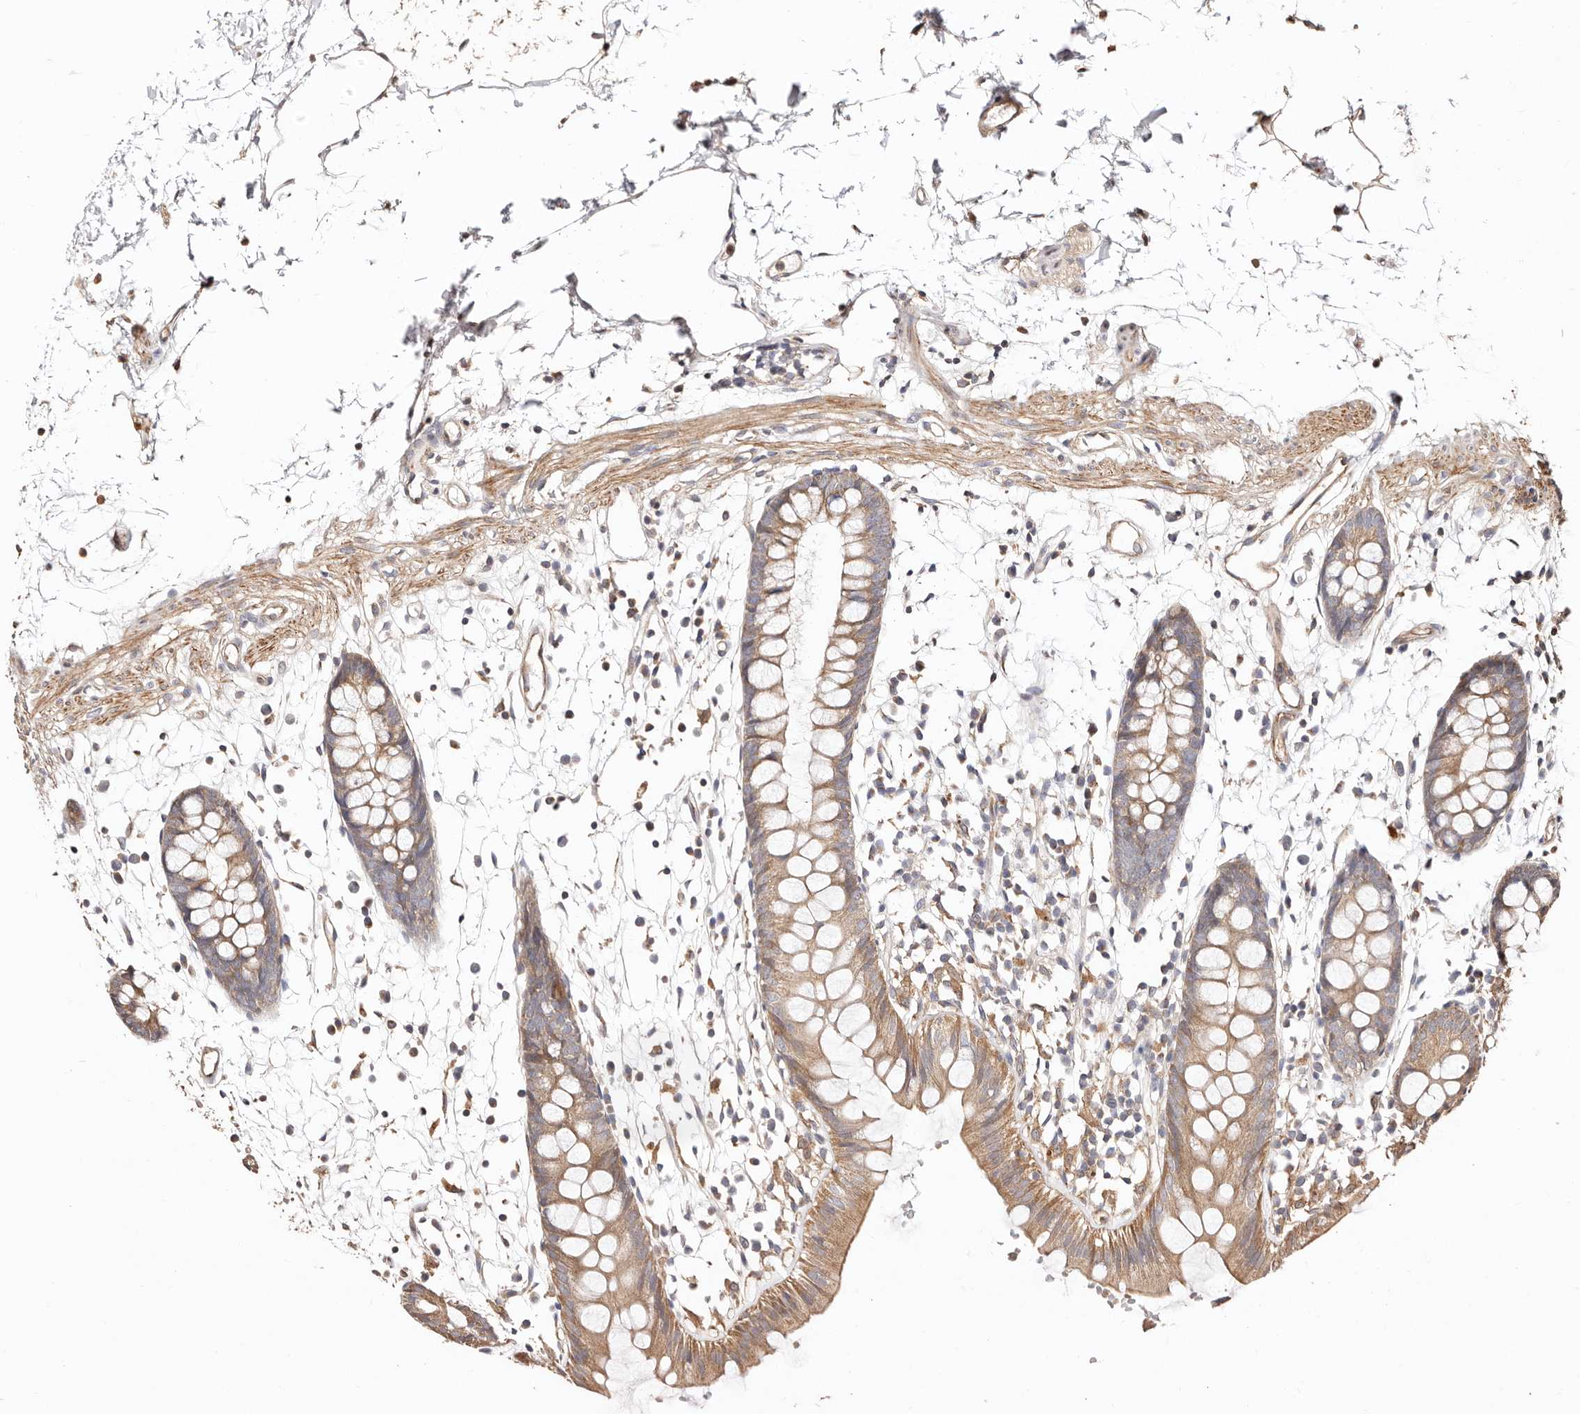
{"staining": {"intensity": "weak", "quantity": ">75%", "location": "cytoplasmic/membranous"}, "tissue": "colon", "cell_type": "Endothelial cells", "image_type": "normal", "snomed": [{"axis": "morphology", "description": "Normal tissue, NOS"}, {"axis": "topography", "description": "Colon"}], "caption": "This histopathology image displays immunohistochemistry (IHC) staining of normal human colon, with low weak cytoplasmic/membranous expression in approximately >75% of endothelial cells.", "gene": "MAPK1", "patient": {"sex": "male", "age": 56}}